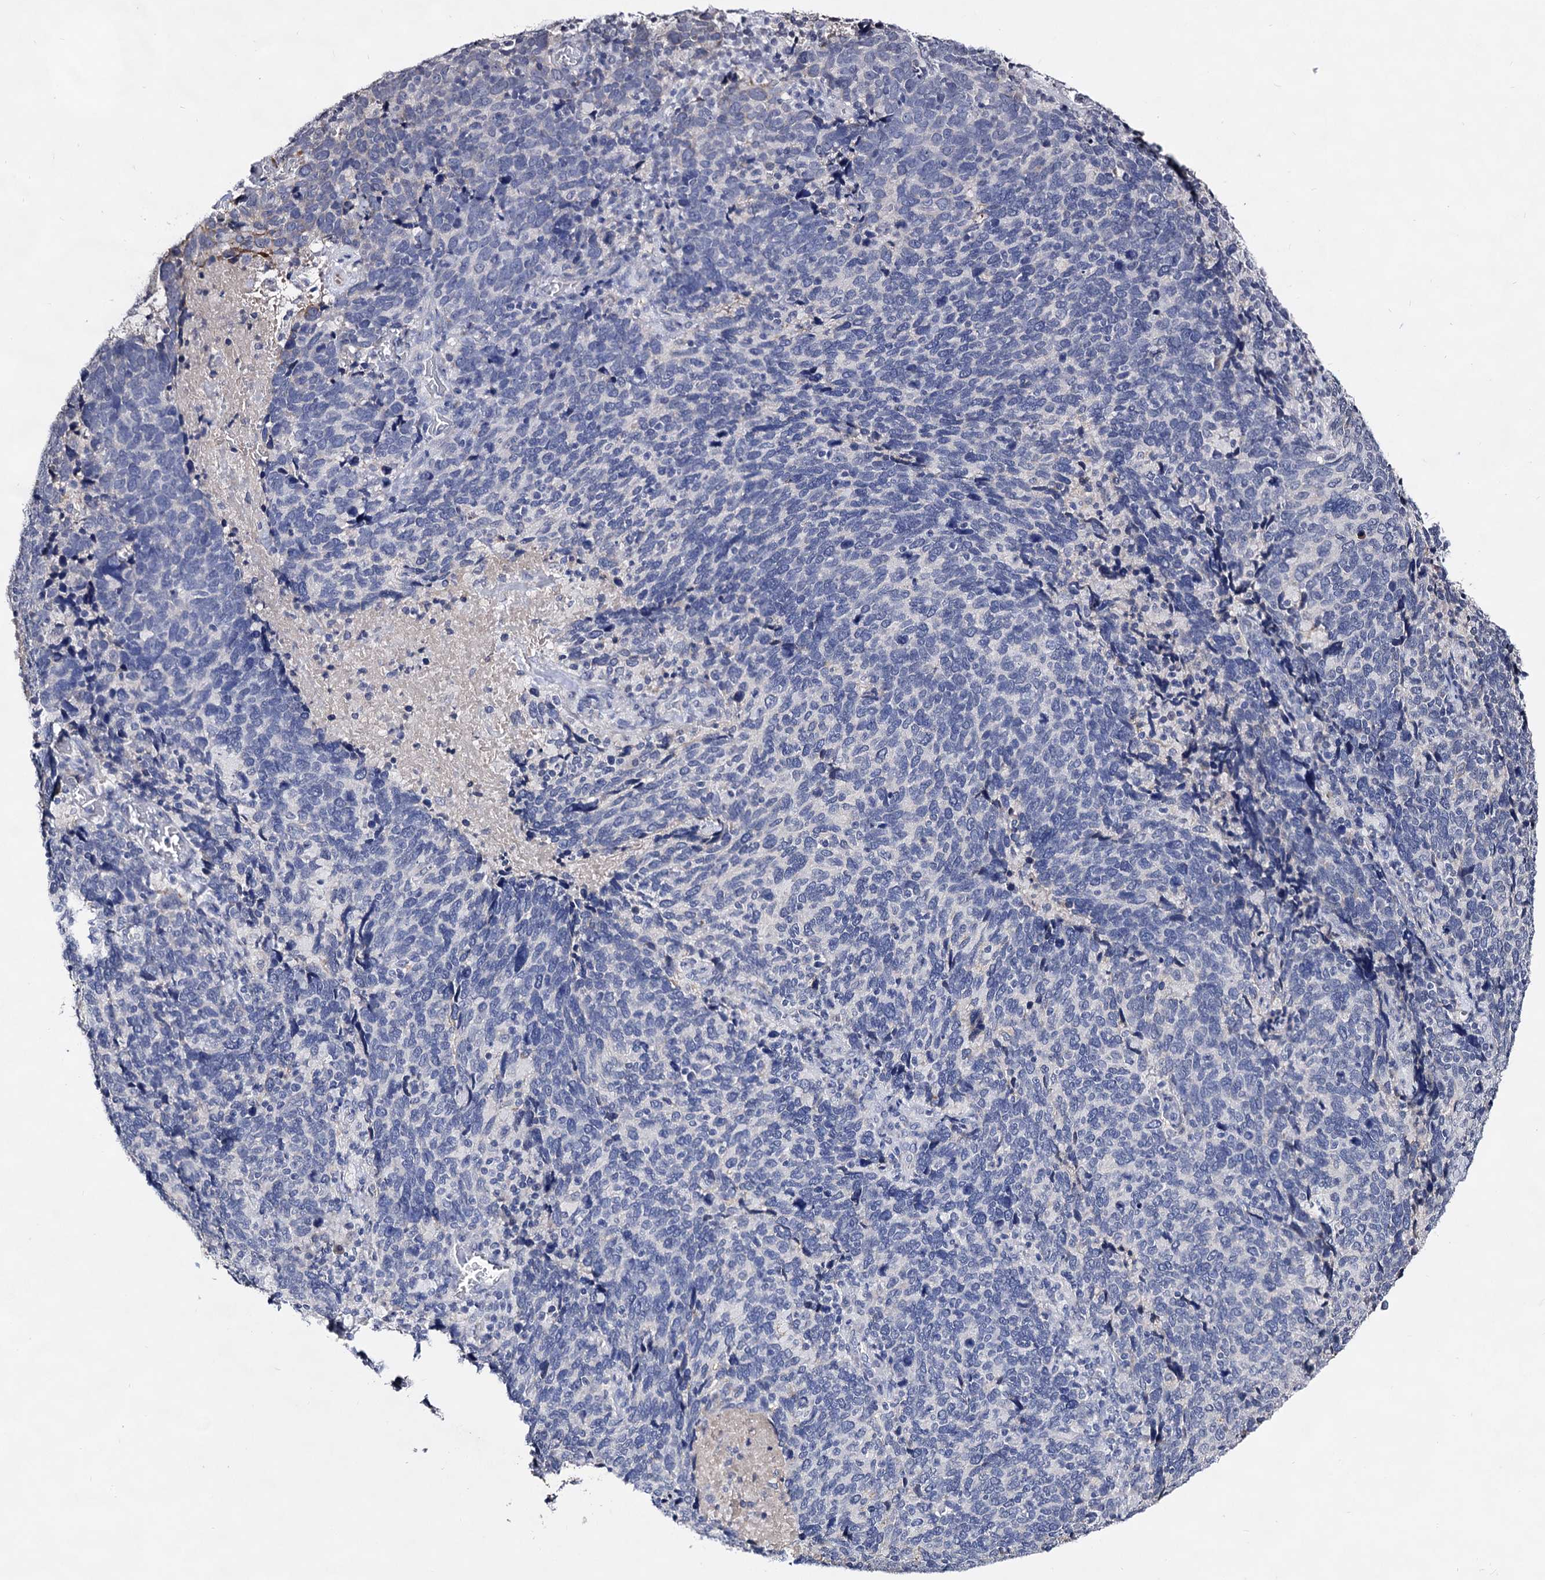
{"staining": {"intensity": "negative", "quantity": "none", "location": "none"}, "tissue": "cervical cancer", "cell_type": "Tumor cells", "image_type": "cancer", "snomed": [{"axis": "morphology", "description": "Squamous cell carcinoma, NOS"}, {"axis": "topography", "description": "Cervix"}], "caption": "Immunohistochemistry of human cervical cancer demonstrates no expression in tumor cells.", "gene": "PLIN1", "patient": {"sex": "female", "age": 41}}